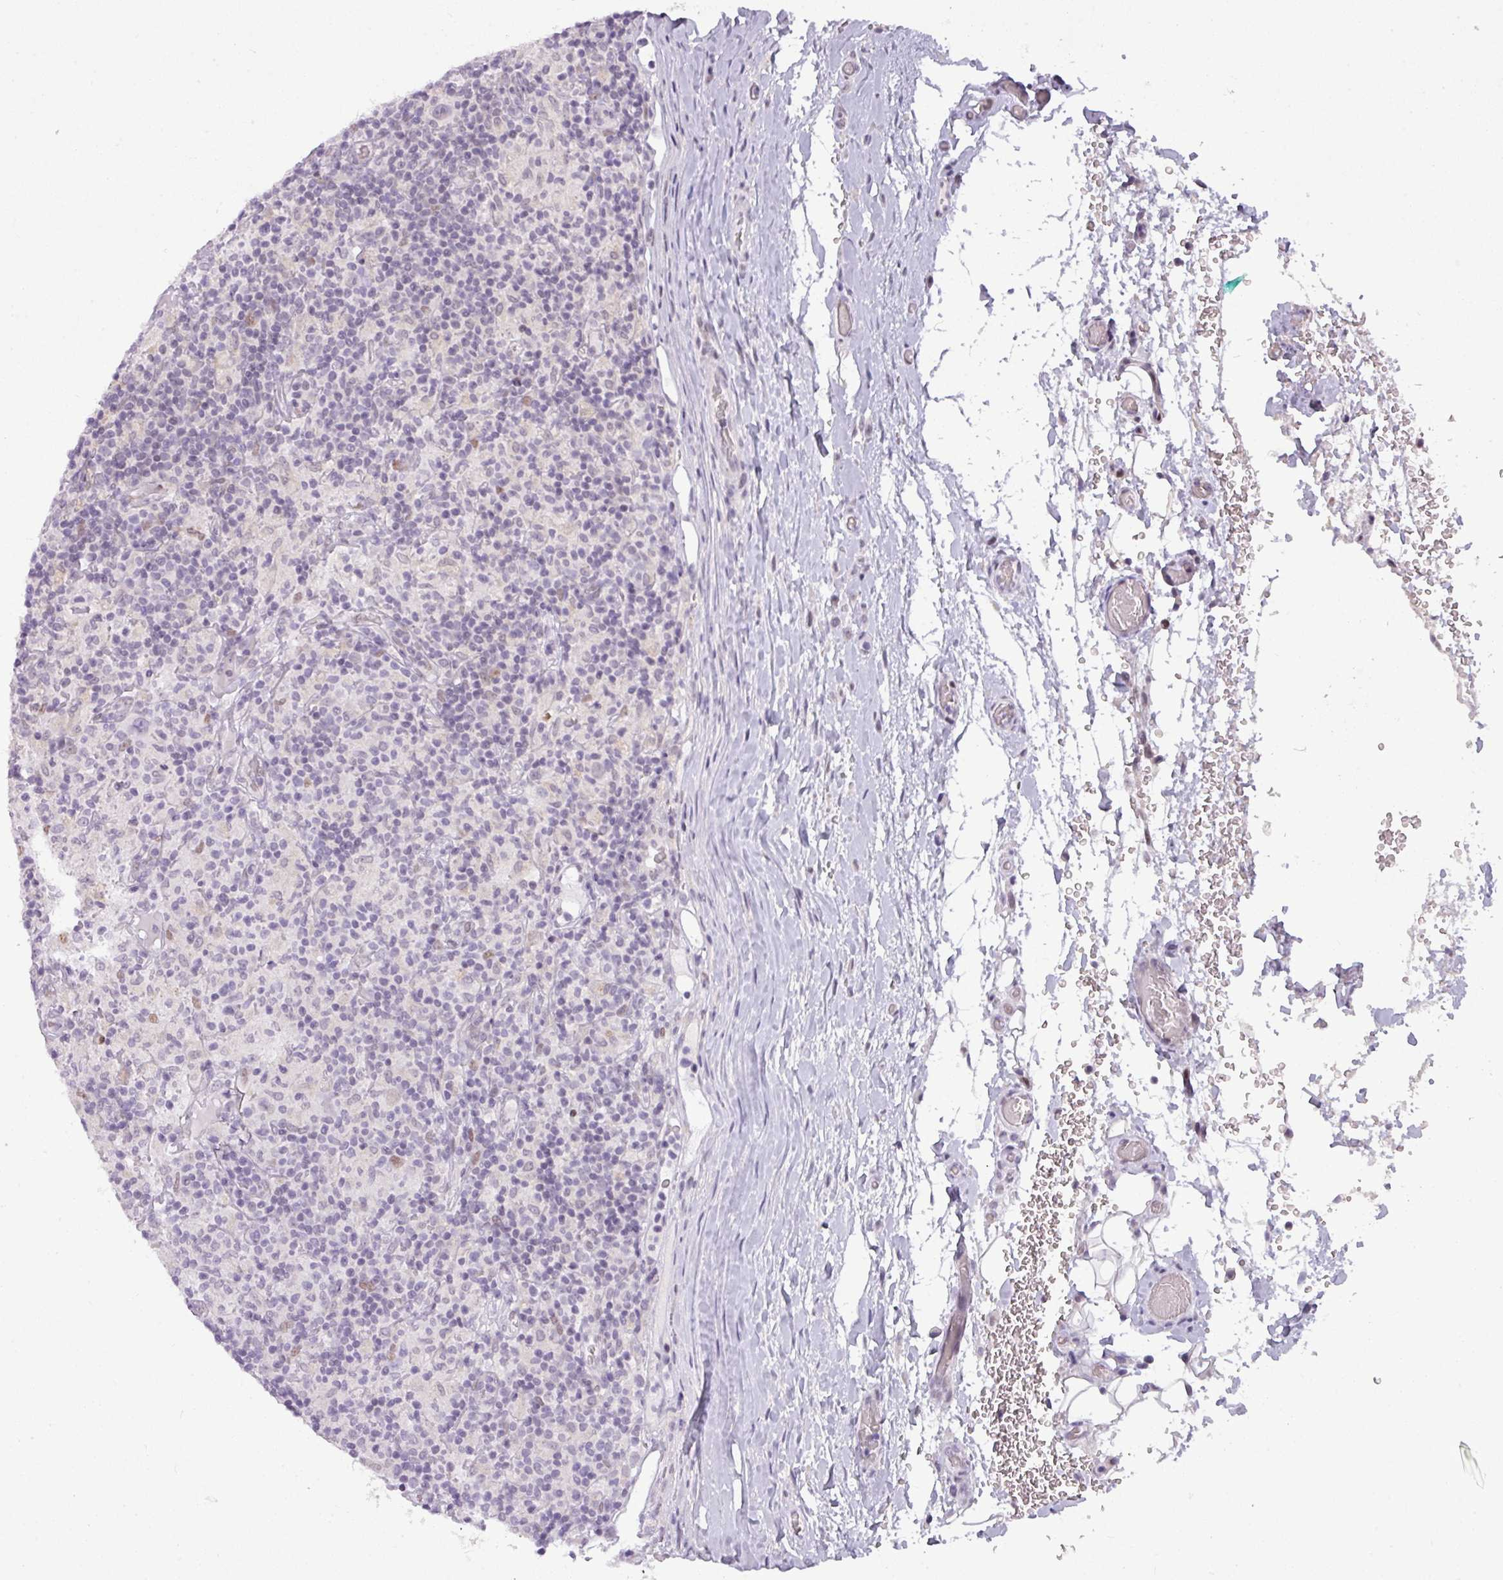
{"staining": {"intensity": "negative", "quantity": "none", "location": "none"}, "tissue": "lymphoma", "cell_type": "Tumor cells", "image_type": "cancer", "snomed": [{"axis": "morphology", "description": "Hodgkin's disease, NOS"}, {"axis": "topography", "description": "Lymph node"}], "caption": "Immunohistochemistry photomicrograph of neoplastic tissue: human Hodgkin's disease stained with DAB demonstrates no significant protein expression in tumor cells.", "gene": "SLC66A2", "patient": {"sex": "male", "age": 70}}